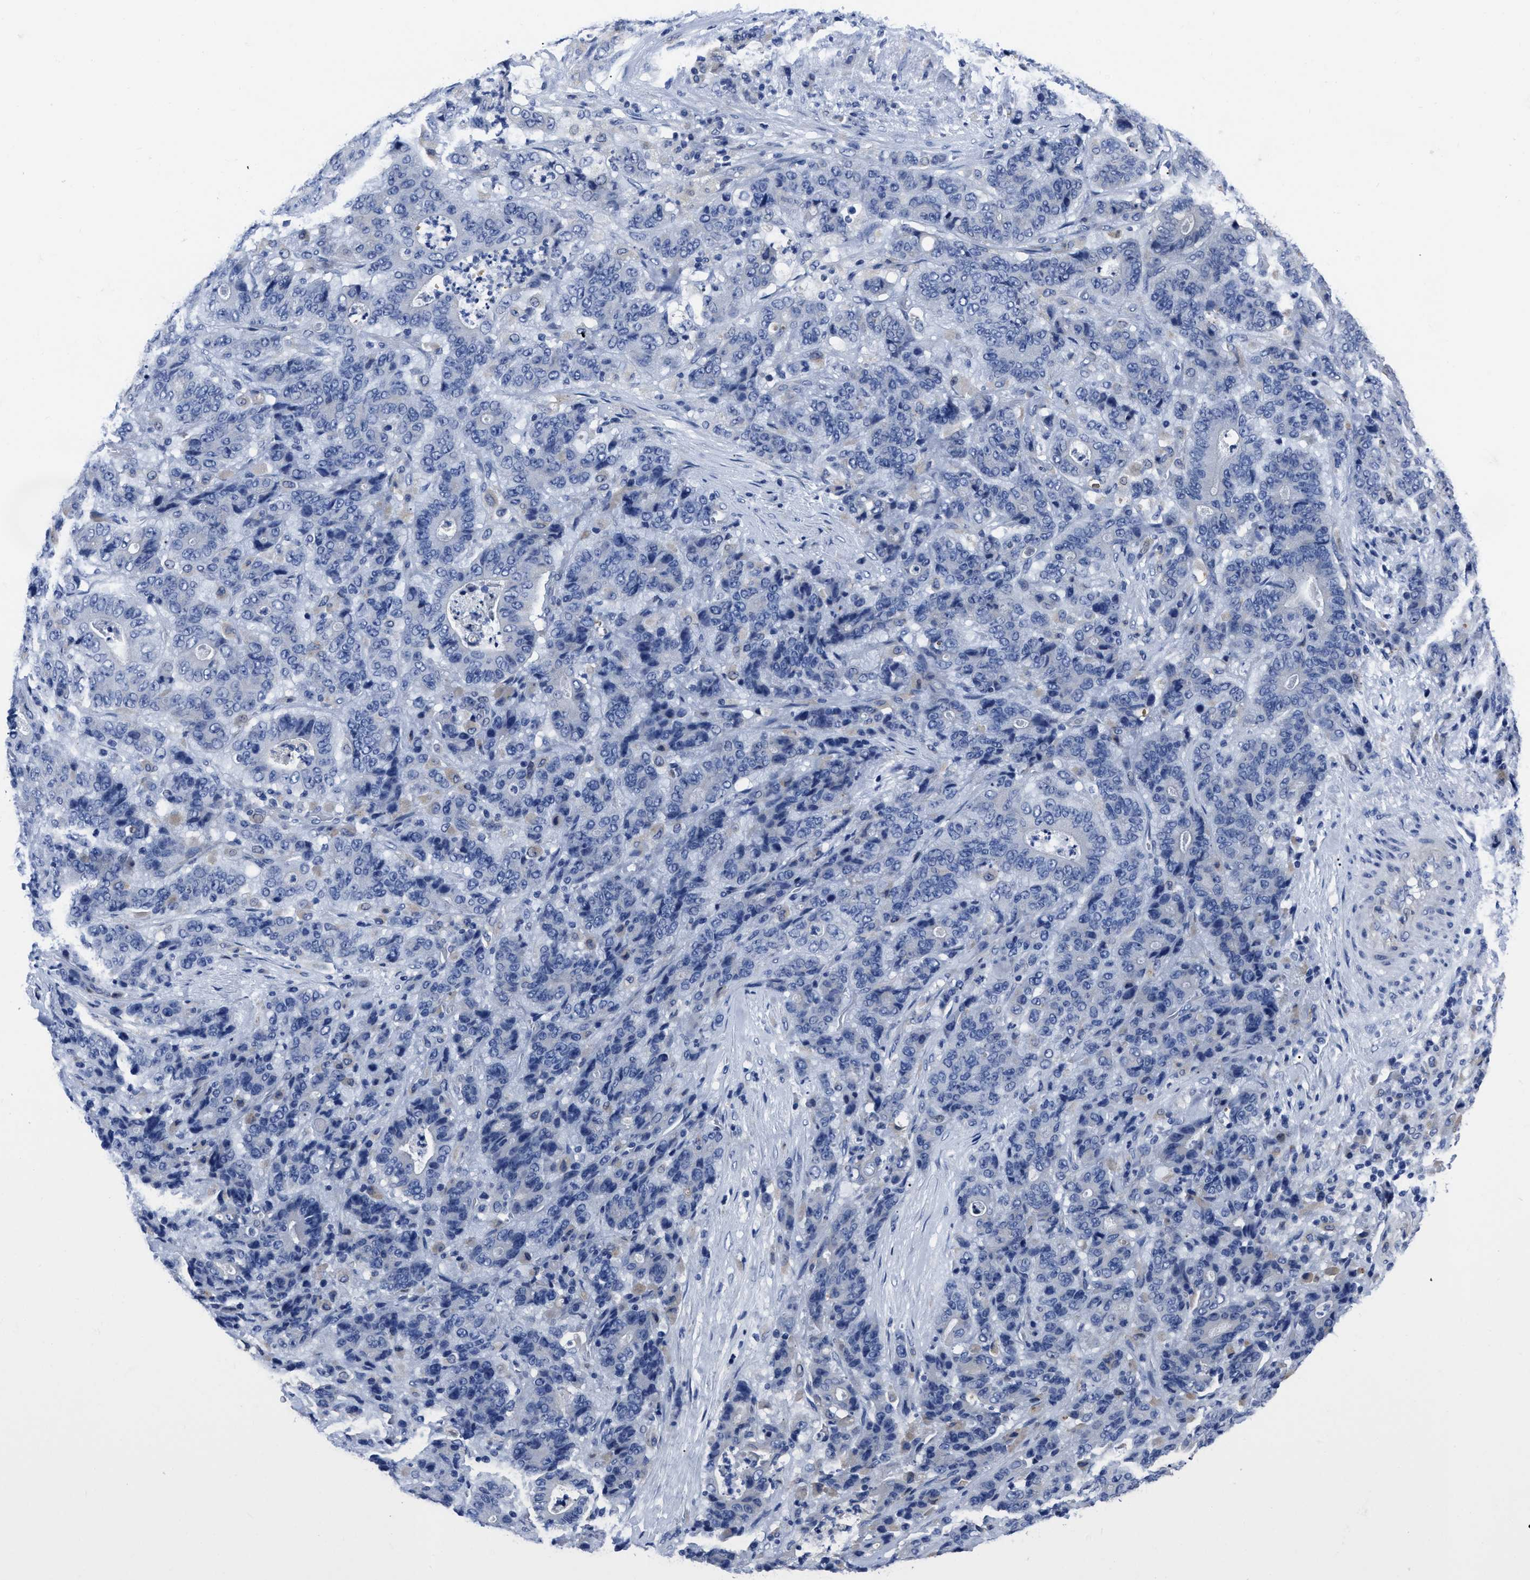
{"staining": {"intensity": "negative", "quantity": "none", "location": "none"}, "tissue": "stomach cancer", "cell_type": "Tumor cells", "image_type": "cancer", "snomed": [{"axis": "morphology", "description": "Adenocarcinoma, NOS"}, {"axis": "topography", "description": "Stomach"}], "caption": "Immunohistochemical staining of stomach cancer (adenocarcinoma) exhibits no significant expression in tumor cells.", "gene": "MOV10L1", "patient": {"sex": "female", "age": 73}}